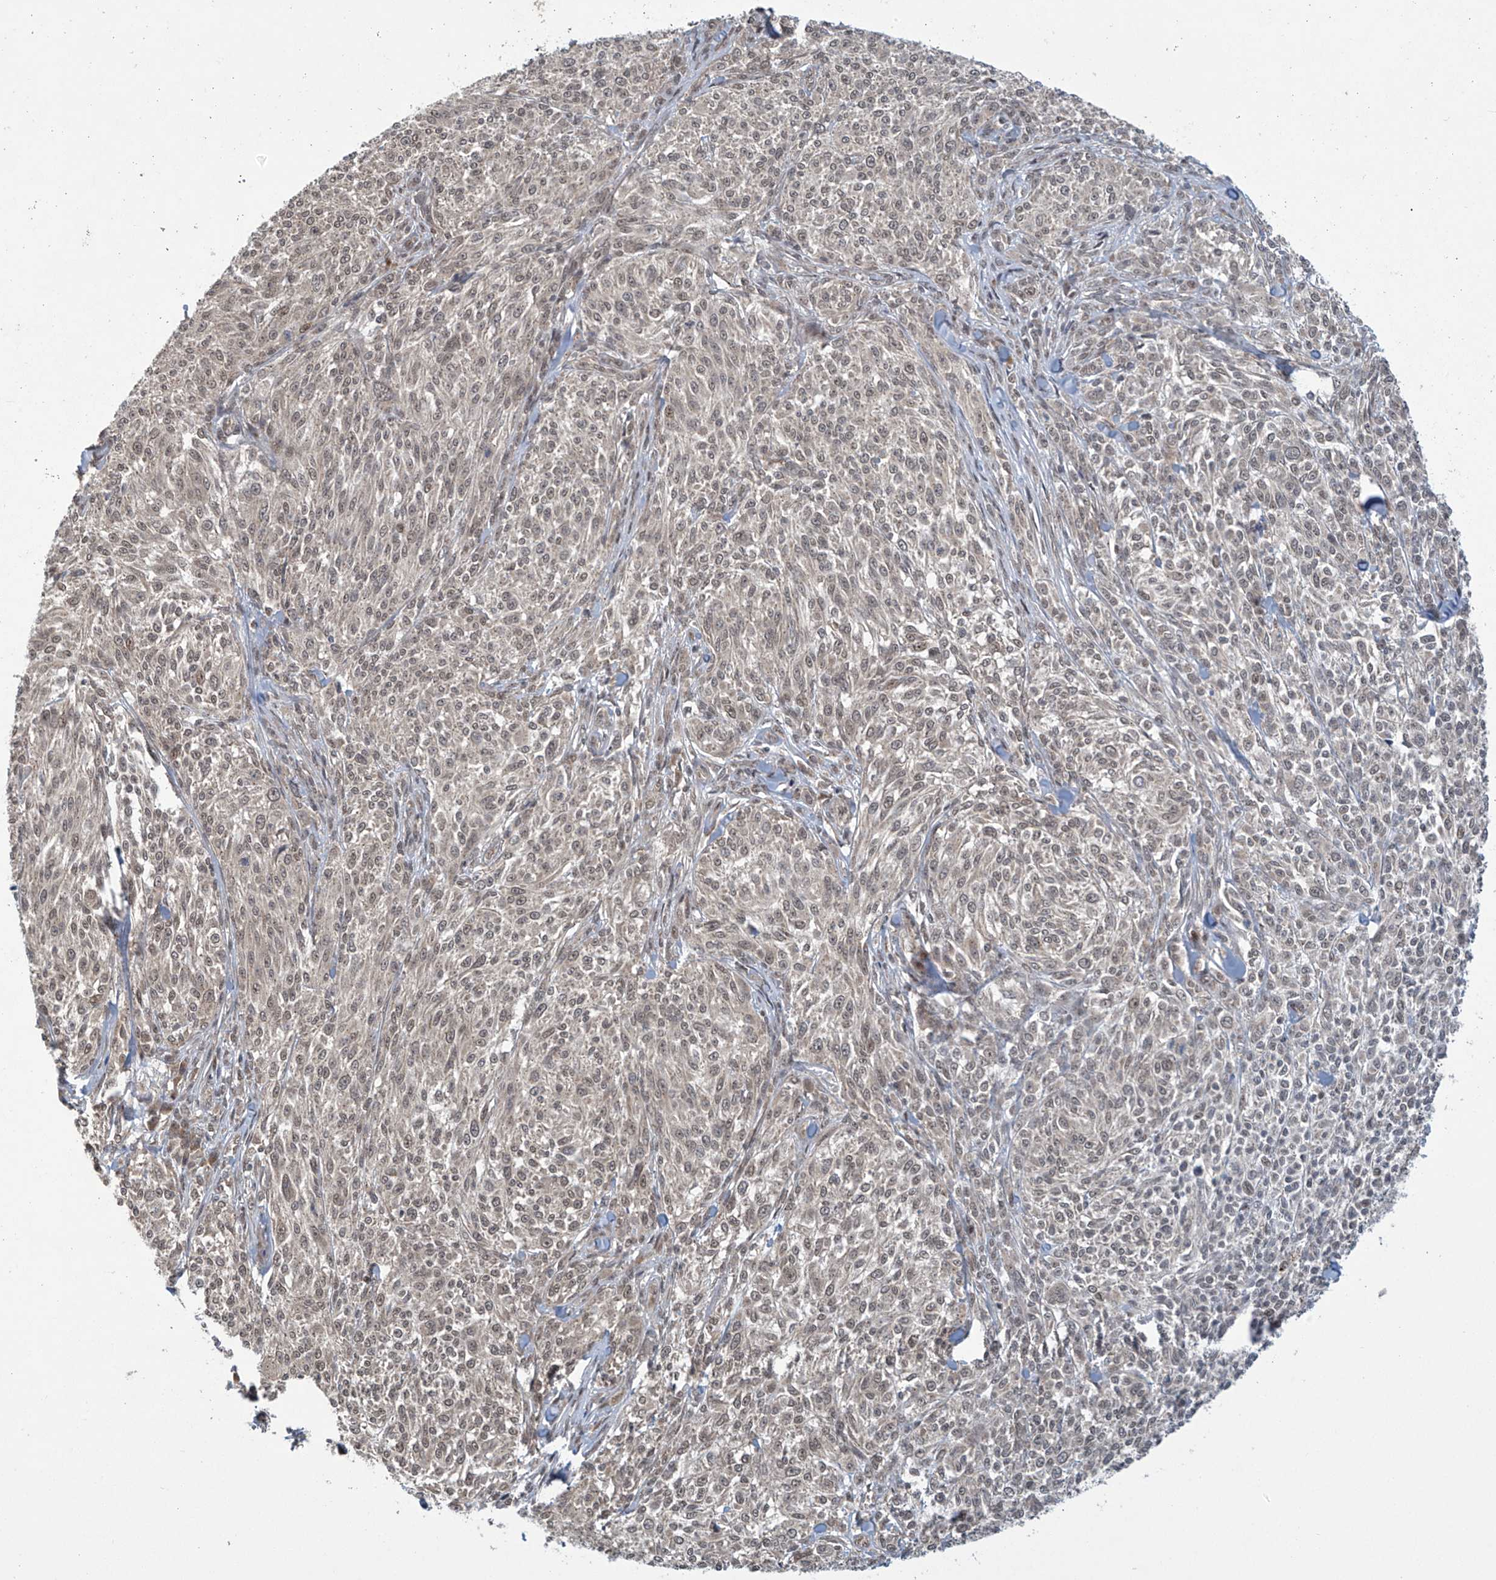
{"staining": {"intensity": "weak", "quantity": ">75%", "location": "cytoplasmic/membranous,nuclear"}, "tissue": "melanoma", "cell_type": "Tumor cells", "image_type": "cancer", "snomed": [{"axis": "morphology", "description": "Malignant melanoma, NOS"}, {"axis": "topography", "description": "Skin of trunk"}], "caption": "Immunohistochemical staining of melanoma demonstrates low levels of weak cytoplasmic/membranous and nuclear protein expression in about >75% of tumor cells. (DAB (3,3'-diaminobenzidine) IHC with brightfield microscopy, high magnification).", "gene": "ABHD13", "patient": {"sex": "male", "age": 71}}